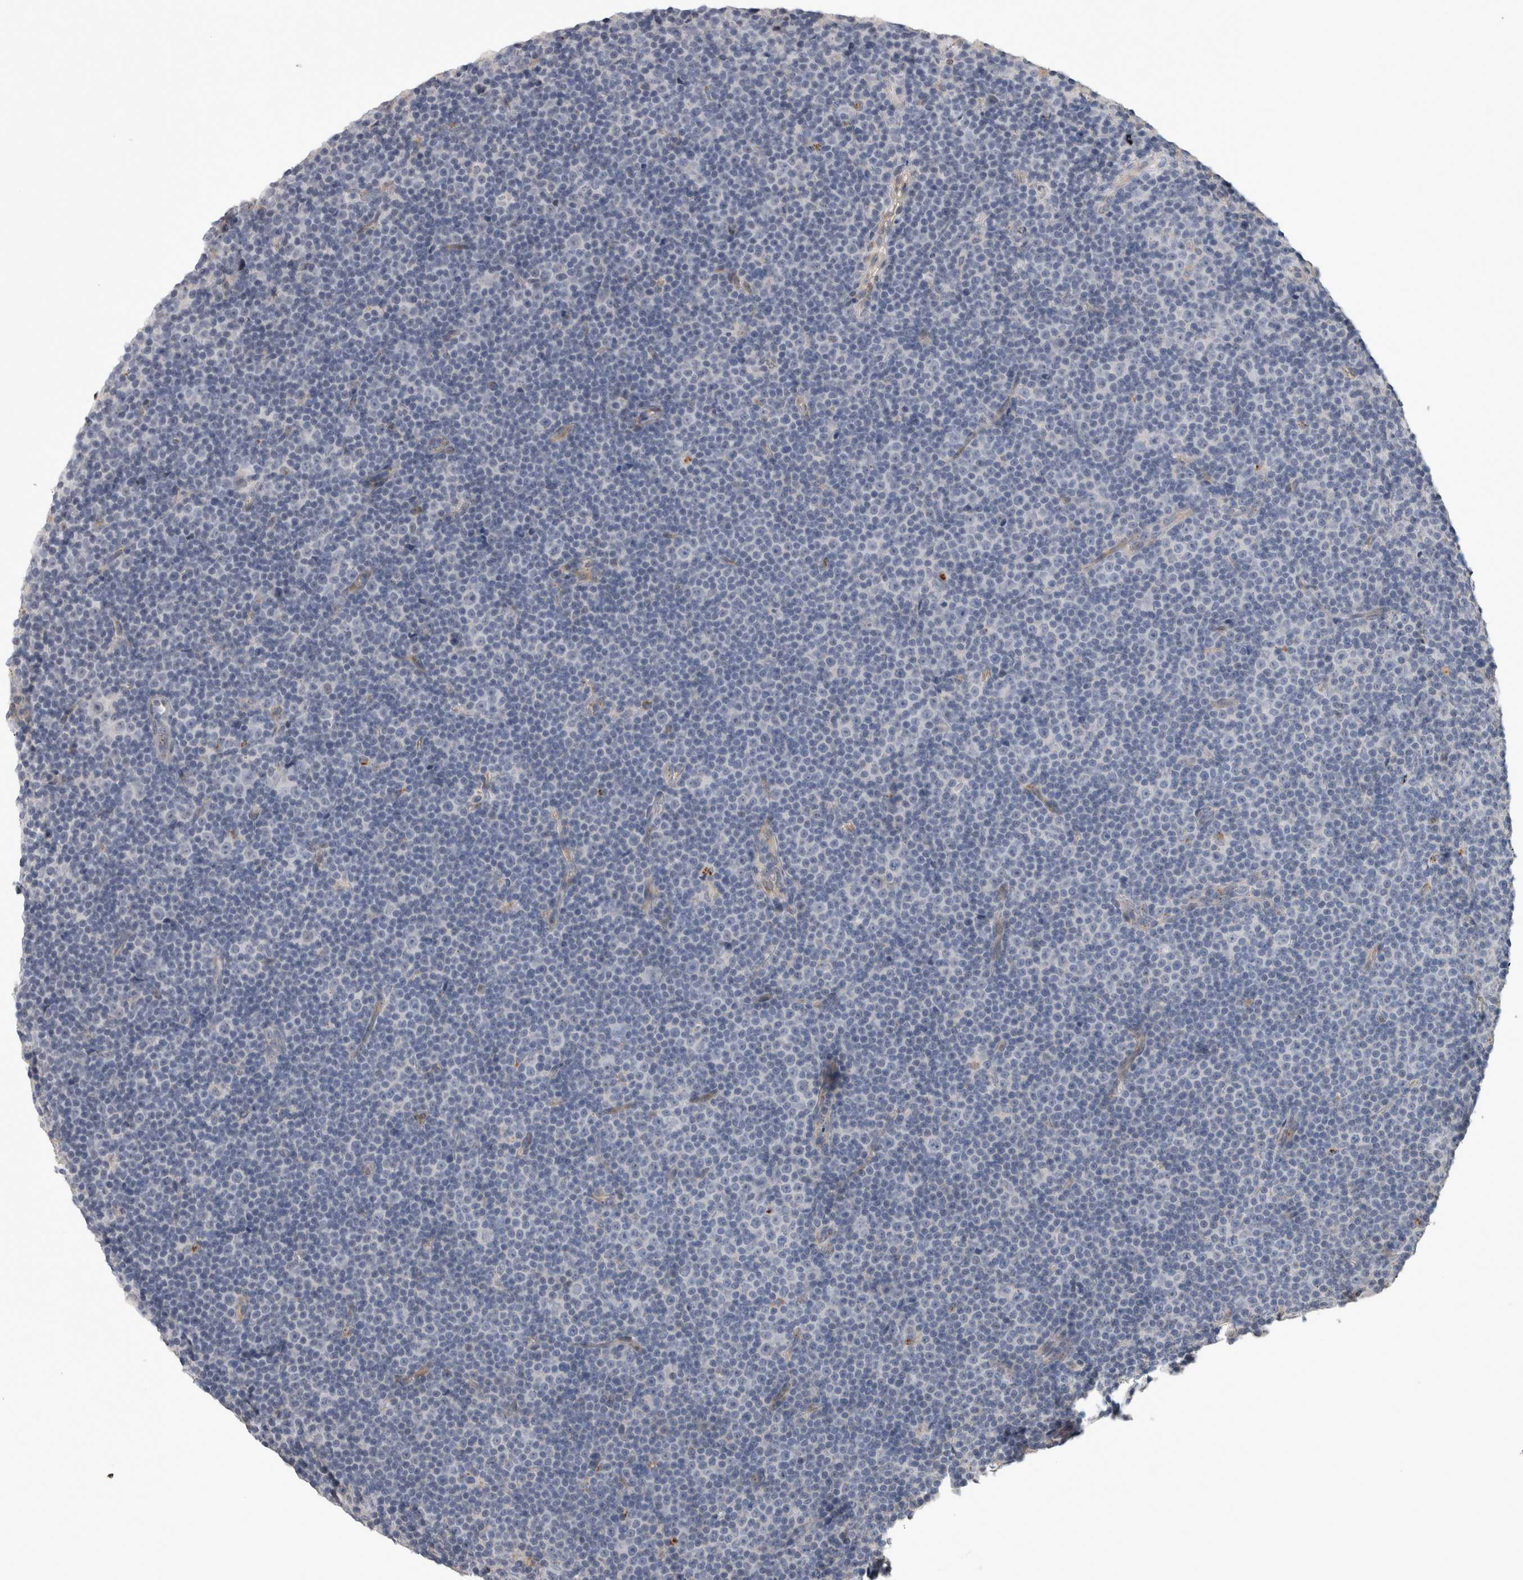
{"staining": {"intensity": "negative", "quantity": "none", "location": "none"}, "tissue": "lymphoma", "cell_type": "Tumor cells", "image_type": "cancer", "snomed": [{"axis": "morphology", "description": "Malignant lymphoma, non-Hodgkin's type, Low grade"}, {"axis": "topography", "description": "Lymph node"}], "caption": "Tumor cells show no significant protein staining in lymphoma.", "gene": "STC1", "patient": {"sex": "female", "age": 67}}